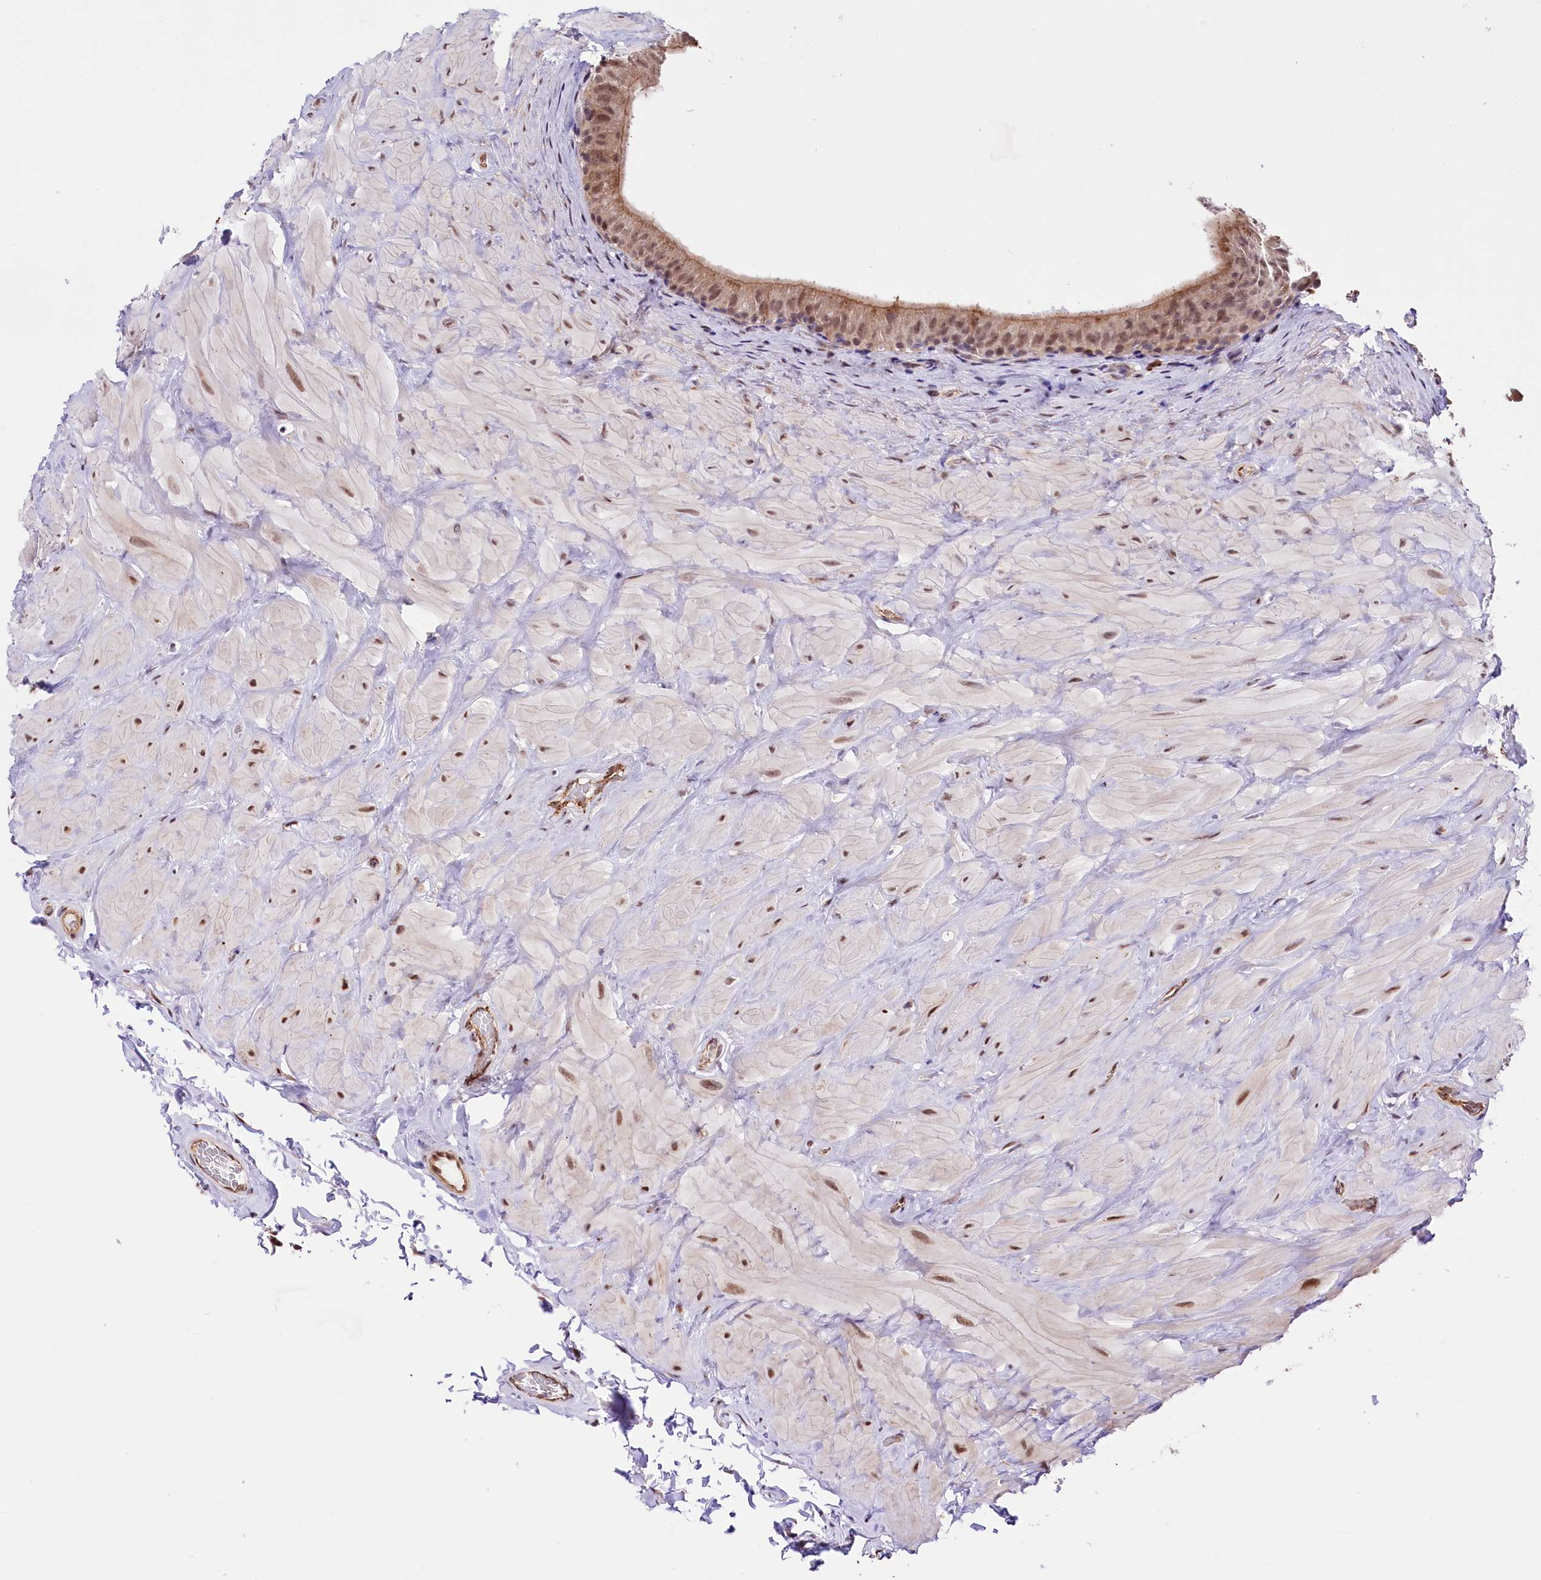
{"staining": {"intensity": "weak", "quantity": ">75%", "location": "cytoplasmic/membranous,nuclear"}, "tissue": "epididymis", "cell_type": "Glandular cells", "image_type": "normal", "snomed": [{"axis": "morphology", "description": "Normal tissue, NOS"}, {"axis": "topography", "description": "Soft tissue"}, {"axis": "topography", "description": "Vascular tissue"}, {"axis": "topography", "description": "Epididymis"}], "caption": "This image exhibits IHC staining of normal epididymis, with low weak cytoplasmic/membranous,nuclear expression in about >75% of glandular cells.", "gene": "MRPL54", "patient": {"sex": "male", "age": 49}}